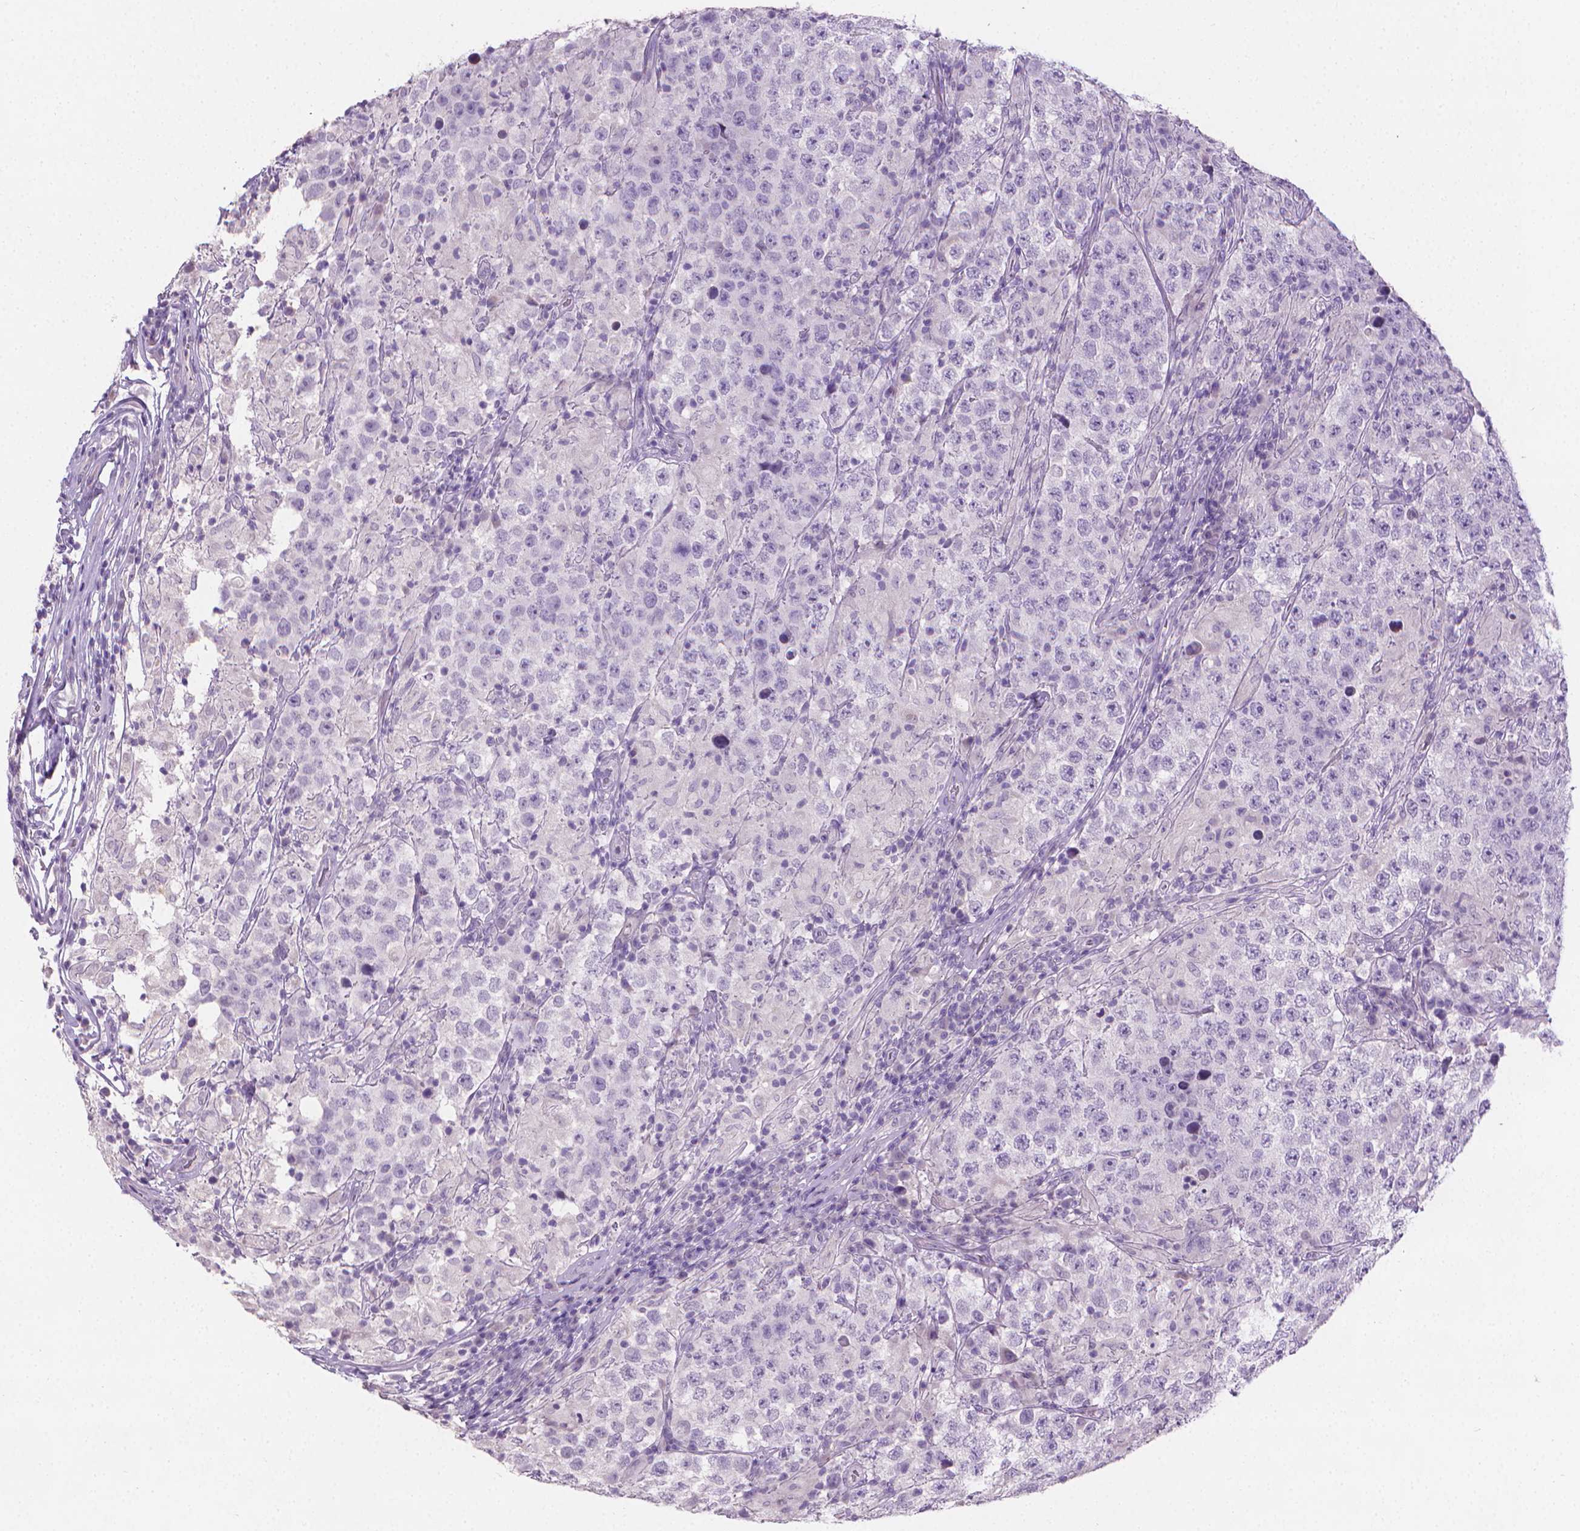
{"staining": {"intensity": "negative", "quantity": "none", "location": "none"}, "tissue": "testis cancer", "cell_type": "Tumor cells", "image_type": "cancer", "snomed": [{"axis": "morphology", "description": "Seminoma, NOS"}, {"axis": "morphology", "description": "Carcinoma, Embryonal, NOS"}, {"axis": "topography", "description": "Testis"}], "caption": "Protein analysis of testis seminoma exhibits no significant staining in tumor cells.", "gene": "TNNI2", "patient": {"sex": "male", "age": 41}}